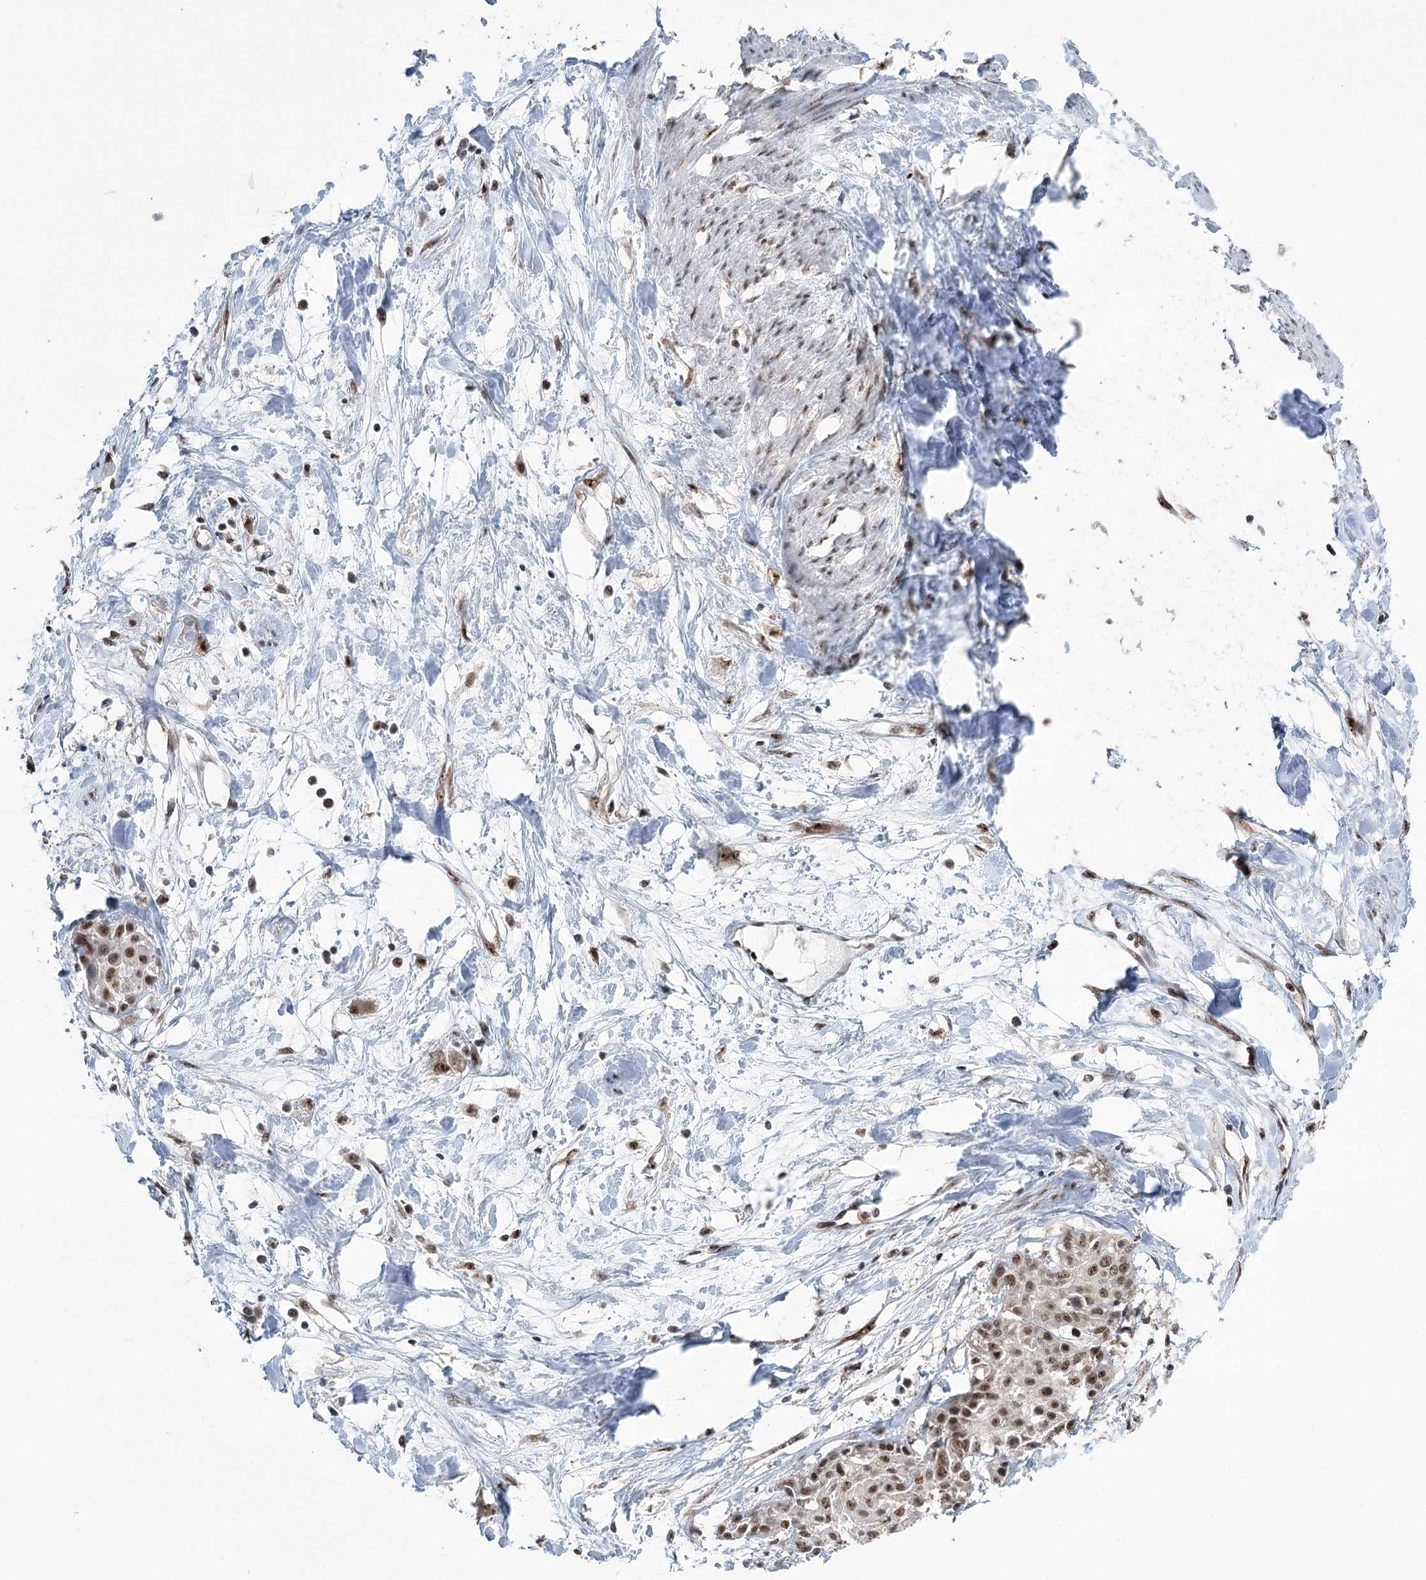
{"staining": {"intensity": "moderate", "quantity": ">75%", "location": "nuclear"}, "tissue": "cervical cancer", "cell_type": "Tumor cells", "image_type": "cancer", "snomed": [{"axis": "morphology", "description": "Squamous cell carcinoma, NOS"}, {"axis": "topography", "description": "Cervix"}], "caption": "An IHC image of tumor tissue is shown. Protein staining in brown labels moderate nuclear positivity in cervical squamous cell carcinoma within tumor cells. The protein of interest is stained brown, and the nuclei are stained in blue (DAB (3,3'-diaminobenzidine) IHC with brightfield microscopy, high magnification).", "gene": "ERCC3", "patient": {"sex": "female", "age": 57}}